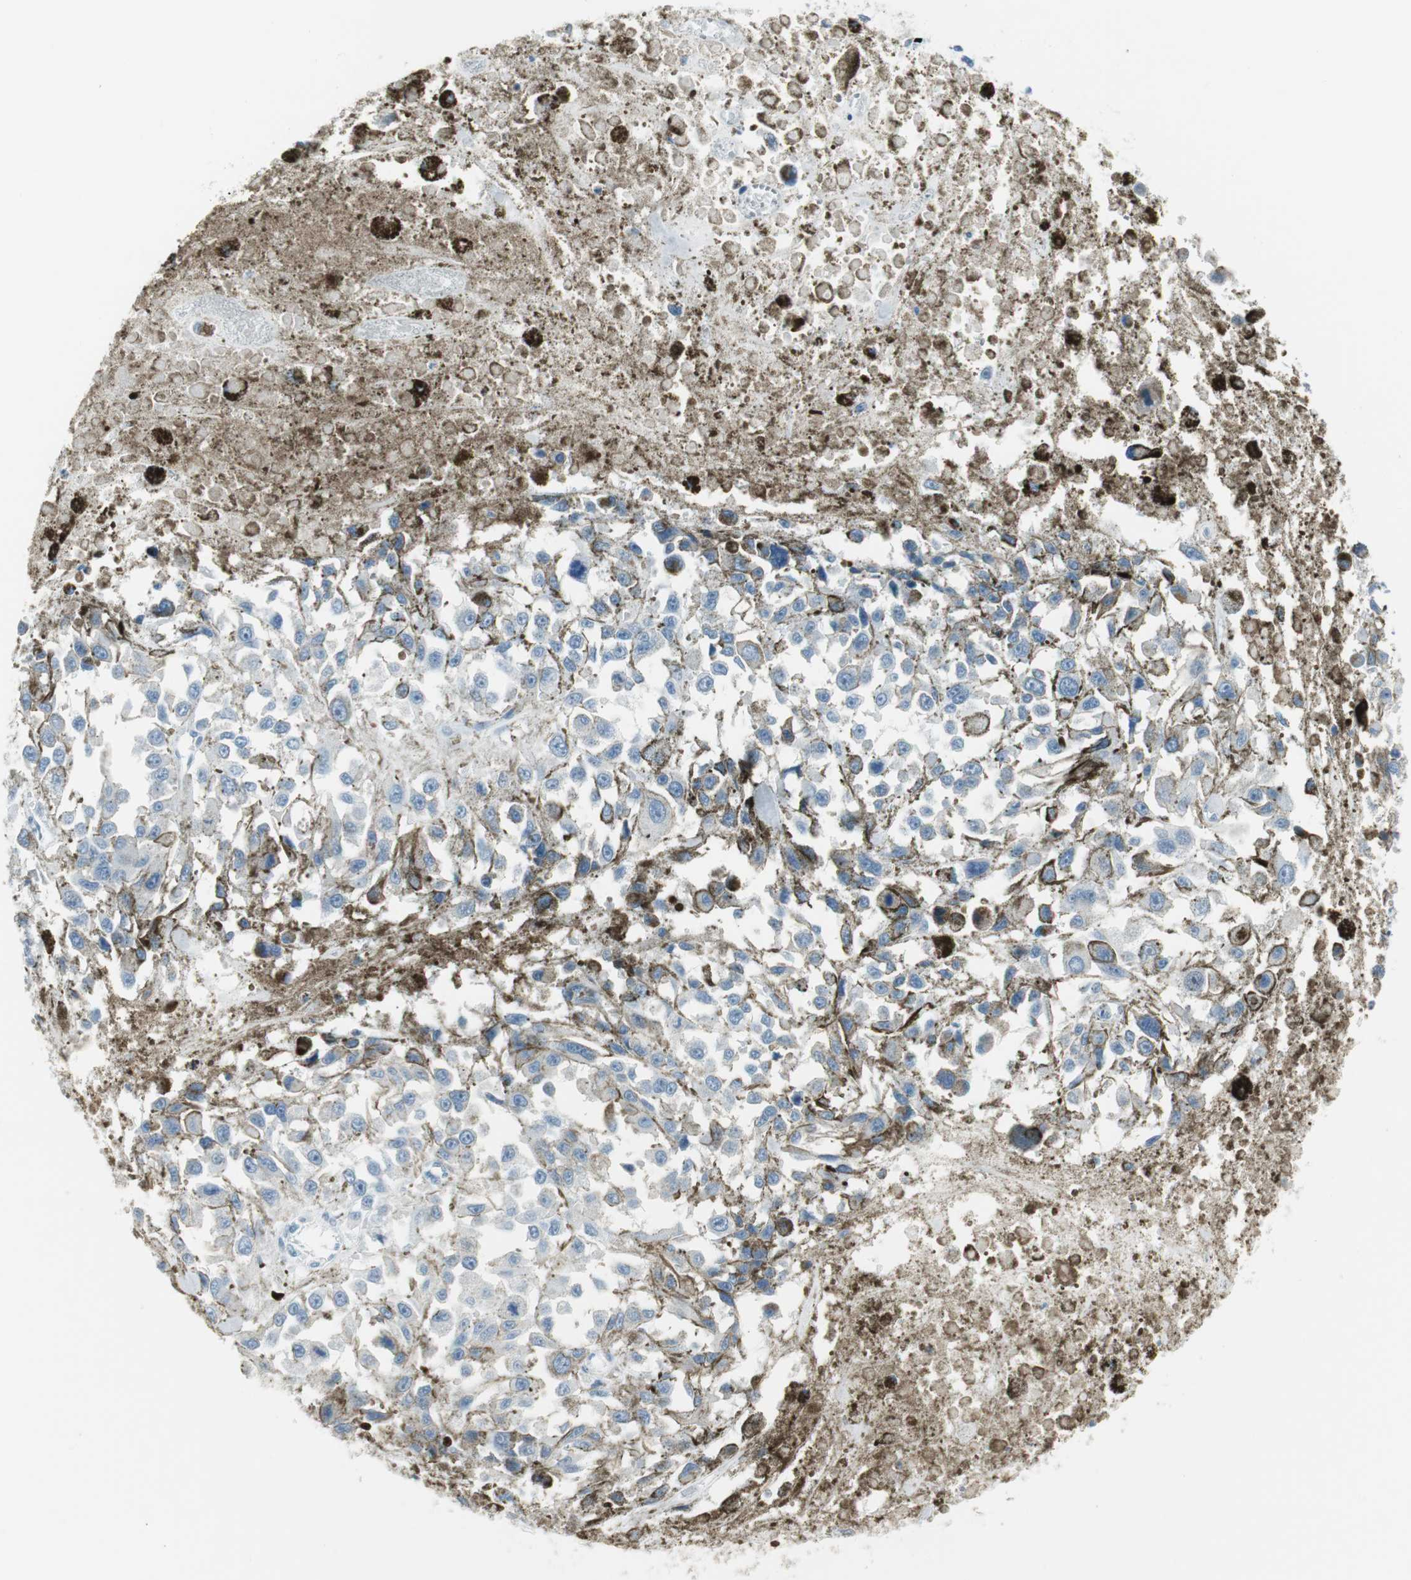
{"staining": {"intensity": "negative", "quantity": "none", "location": "none"}, "tissue": "melanoma", "cell_type": "Tumor cells", "image_type": "cancer", "snomed": [{"axis": "morphology", "description": "Malignant melanoma, Metastatic site"}, {"axis": "topography", "description": "Lymph node"}], "caption": "This micrograph is of malignant melanoma (metastatic site) stained with IHC to label a protein in brown with the nuclei are counter-stained blue. There is no staining in tumor cells.", "gene": "AGR2", "patient": {"sex": "male", "age": 59}}